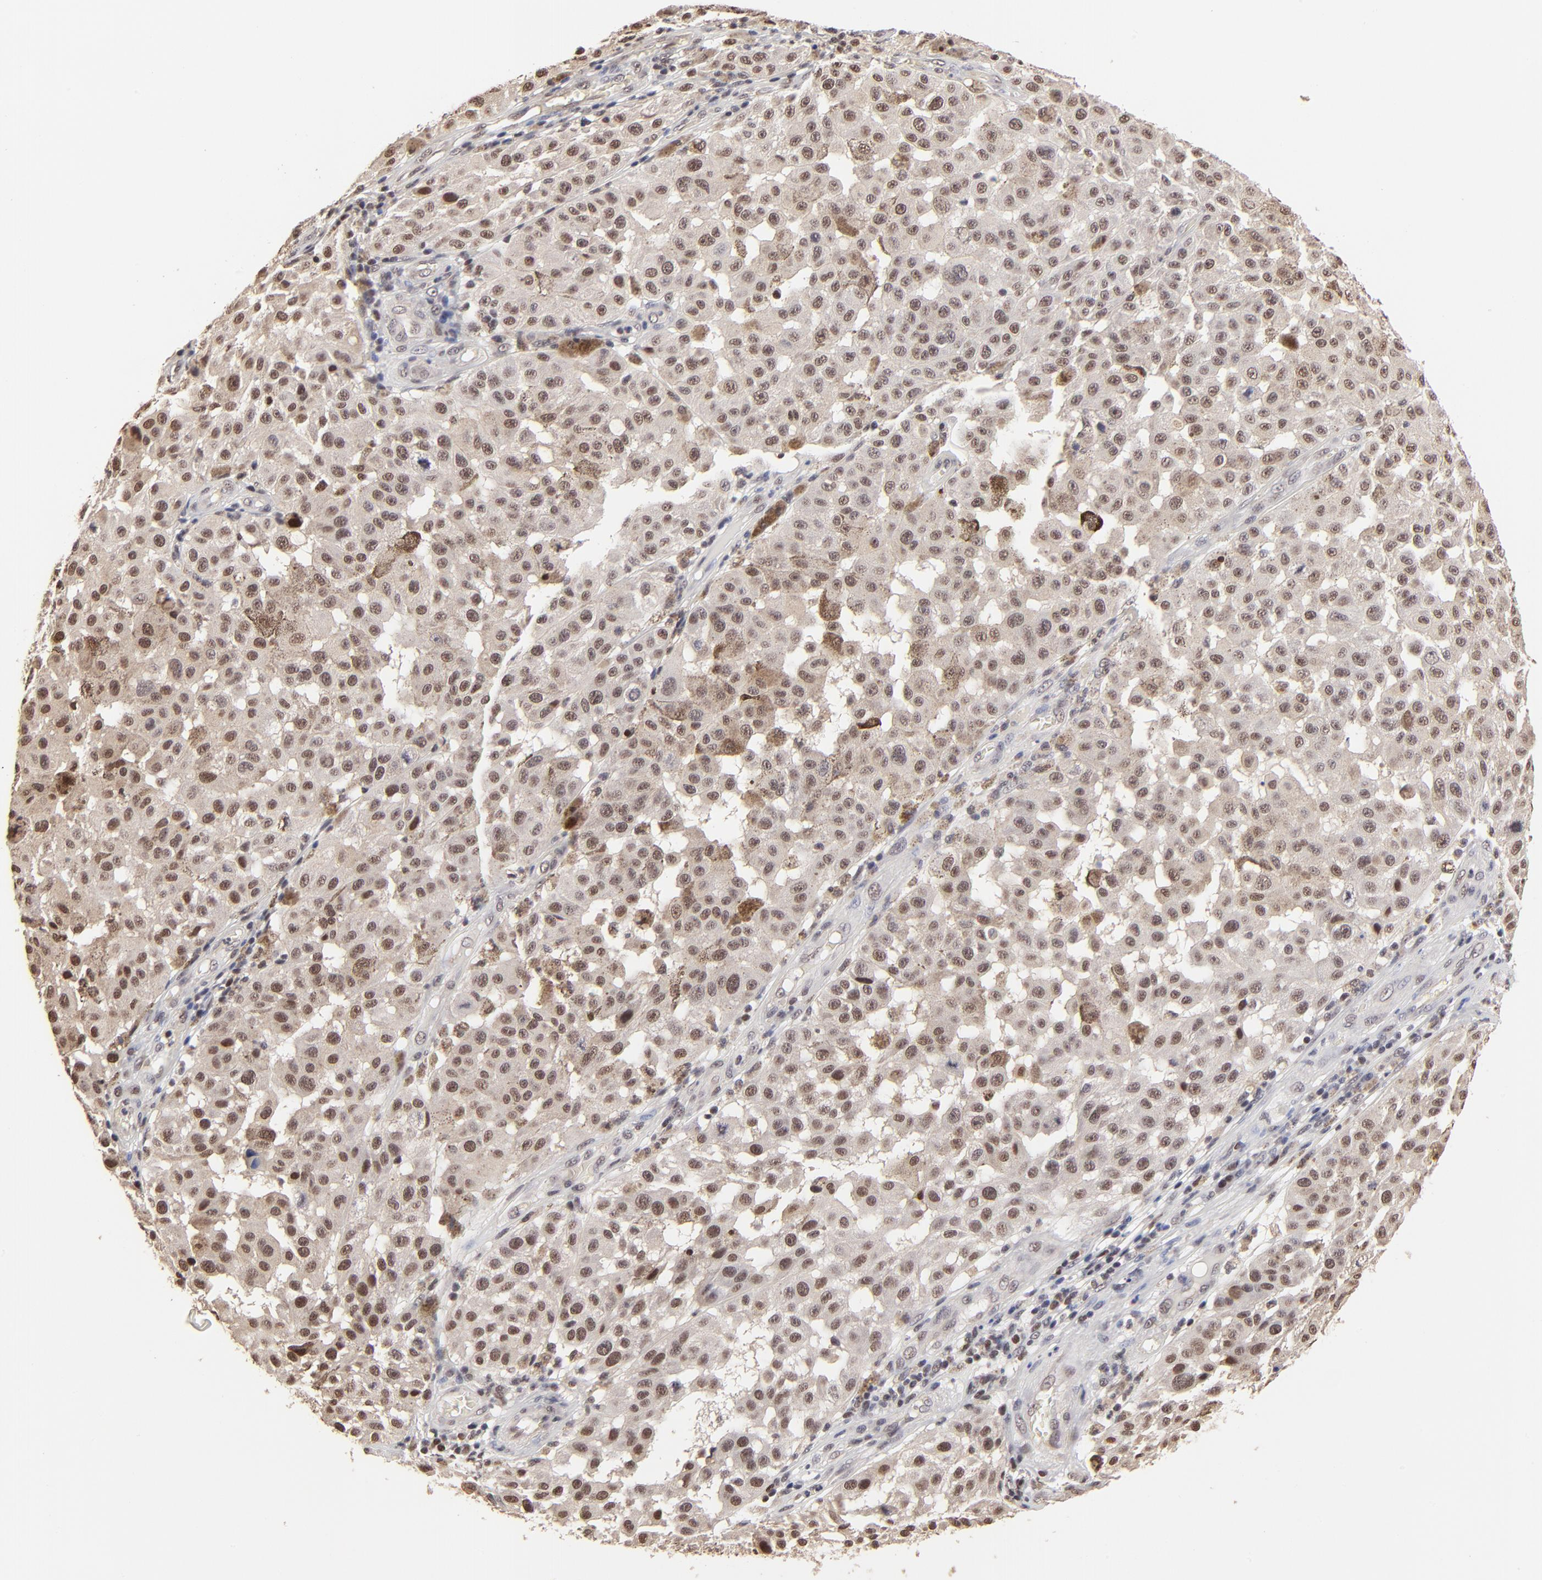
{"staining": {"intensity": "moderate", "quantity": ">75%", "location": "cytoplasmic/membranous,nuclear"}, "tissue": "melanoma", "cell_type": "Tumor cells", "image_type": "cancer", "snomed": [{"axis": "morphology", "description": "Malignant melanoma, NOS"}, {"axis": "topography", "description": "Skin"}], "caption": "The histopathology image demonstrates a brown stain indicating the presence of a protein in the cytoplasmic/membranous and nuclear of tumor cells in malignant melanoma.", "gene": "DSN1", "patient": {"sex": "female", "age": 64}}